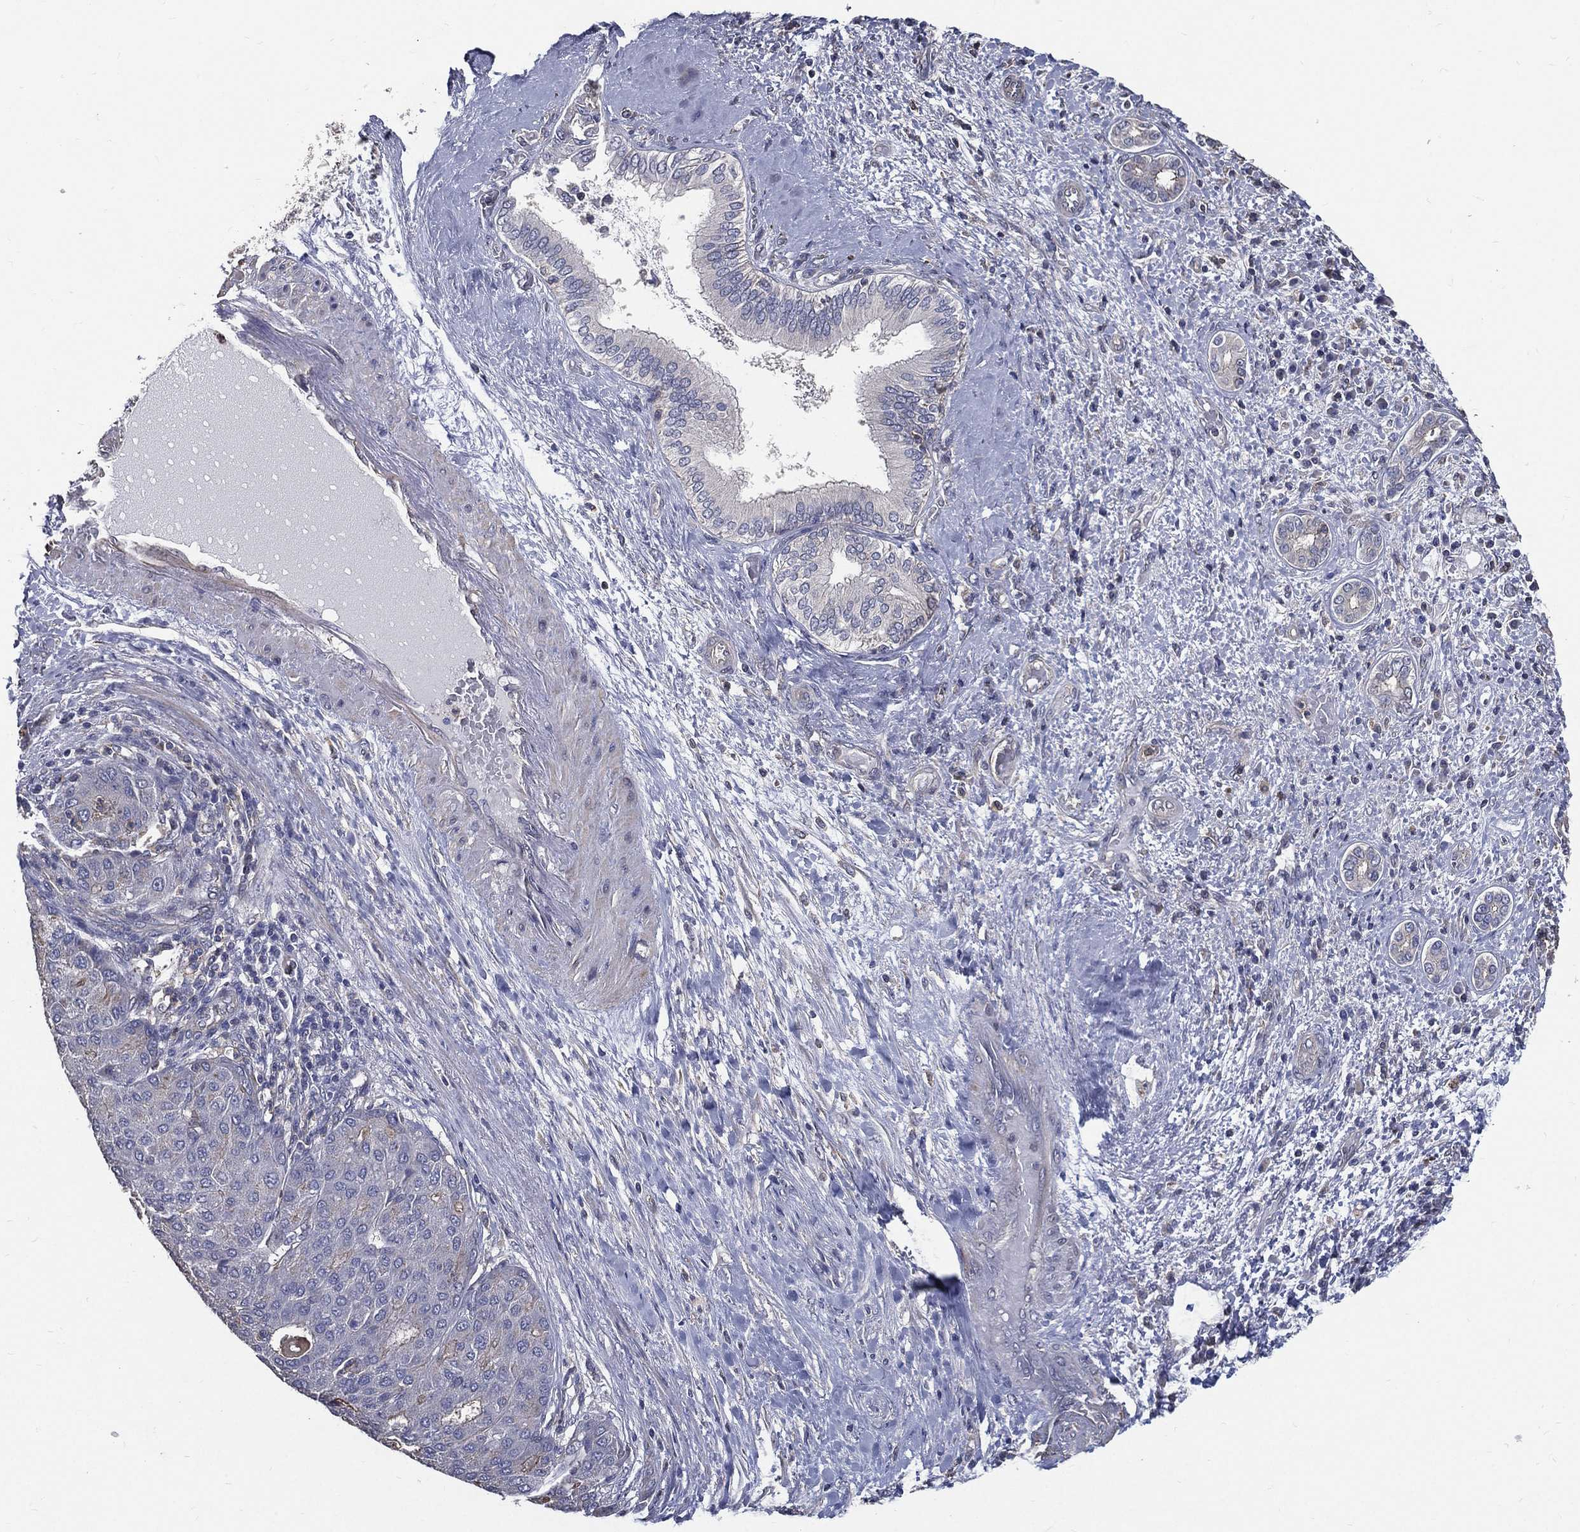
{"staining": {"intensity": "negative", "quantity": "none", "location": "none"}, "tissue": "liver cancer", "cell_type": "Tumor cells", "image_type": "cancer", "snomed": [{"axis": "morphology", "description": "Carcinoma, Hepatocellular, NOS"}, {"axis": "topography", "description": "Liver"}], "caption": "A photomicrograph of human liver hepatocellular carcinoma is negative for staining in tumor cells.", "gene": "SERPINB2", "patient": {"sex": "male", "age": 65}}